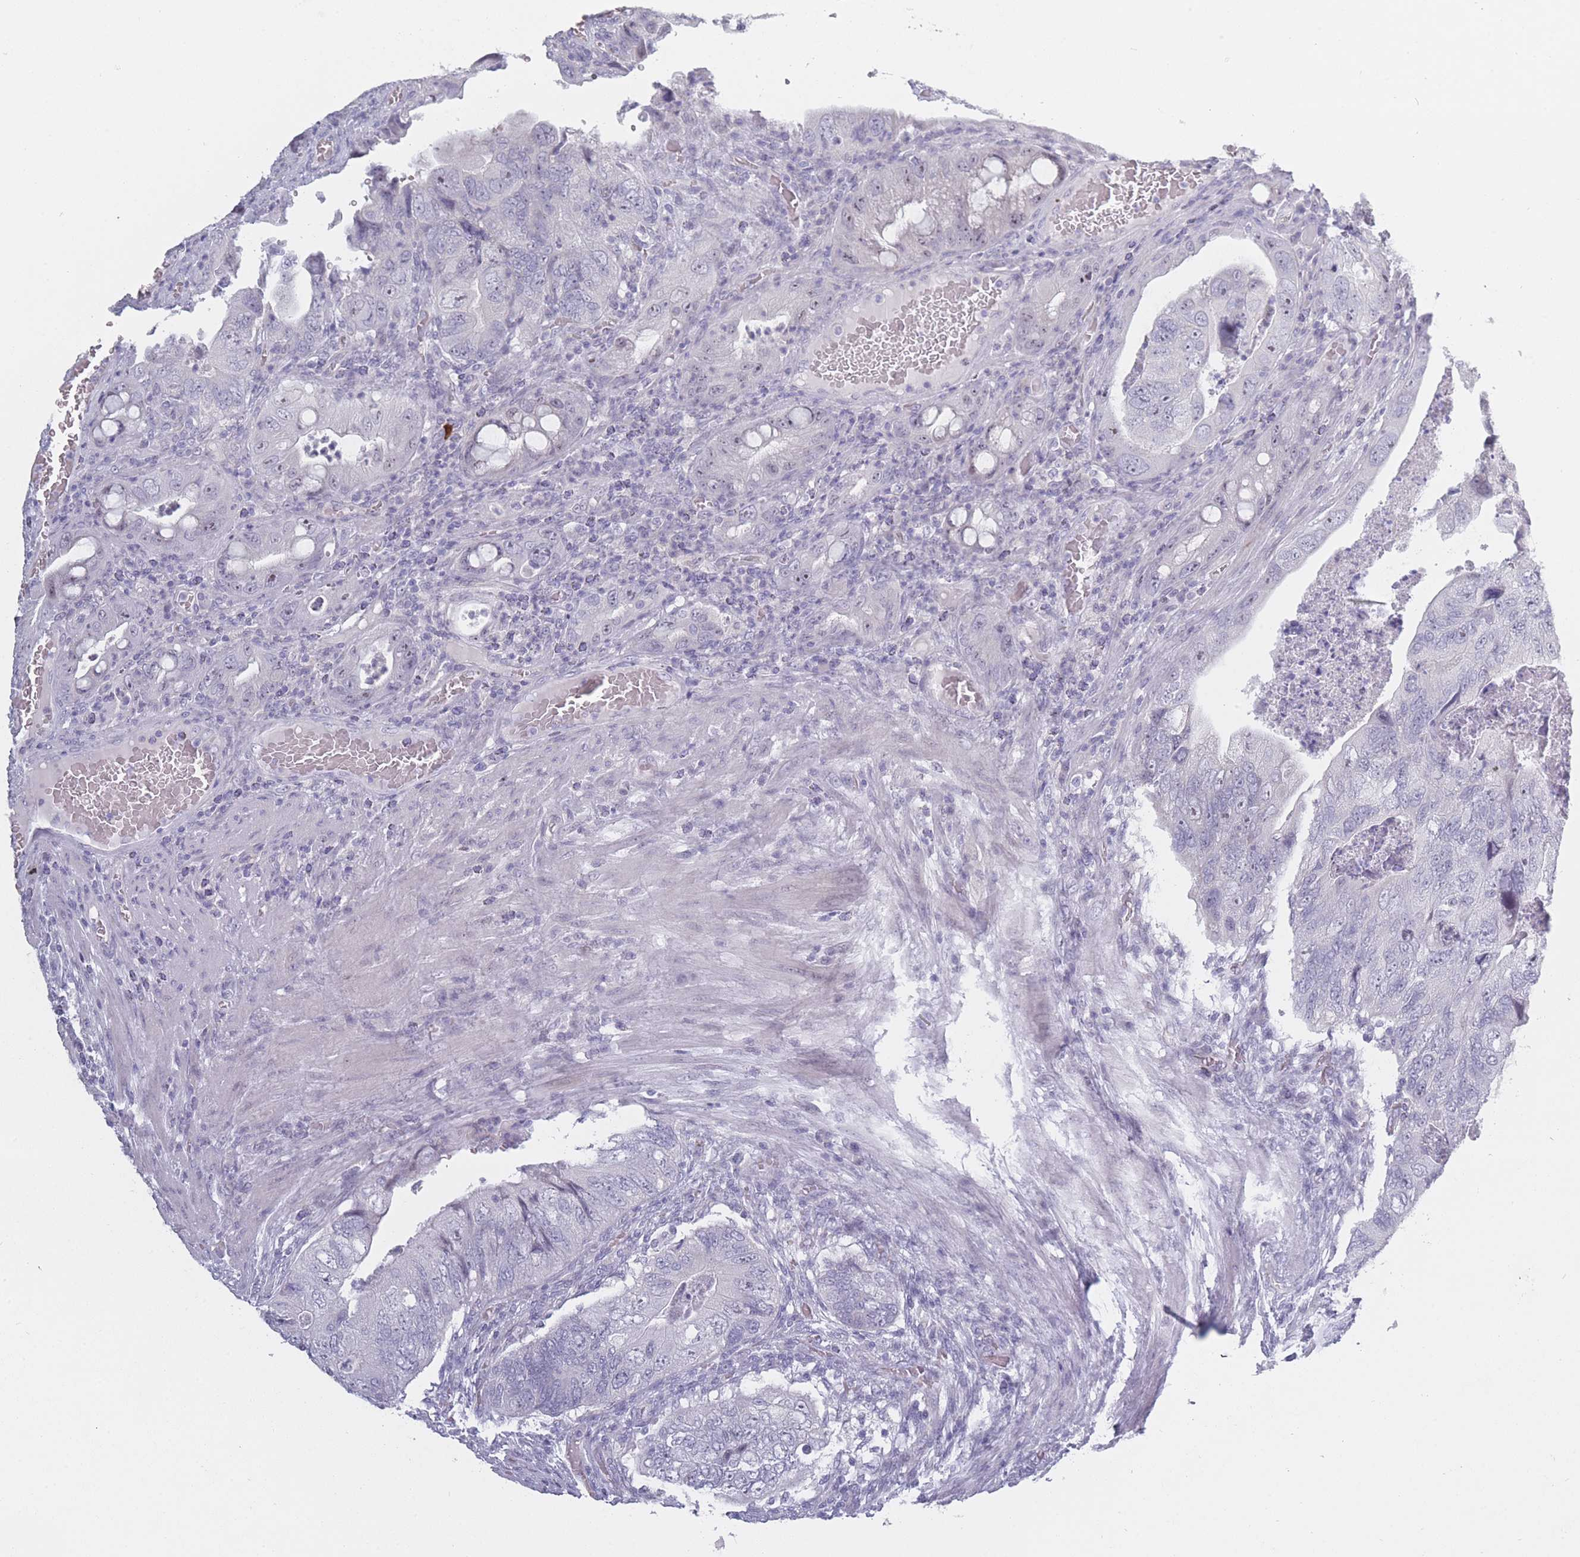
{"staining": {"intensity": "negative", "quantity": "none", "location": "none"}, "tissue": "colorectal cancer", "cell_type": "Tumor cells", "image_type": "cancer", "snomed": [{"axis": "morphology", "description": "Adenocarcinoma, NOS"}, {"axis": "topography", "description": "Rectum"}], "caption": "Image shows no significant protein staining in tumor cells of adenocarcinoma (colorectal).", "gene": "ROS1", "patient": {"sex": "male", "age": 63}}